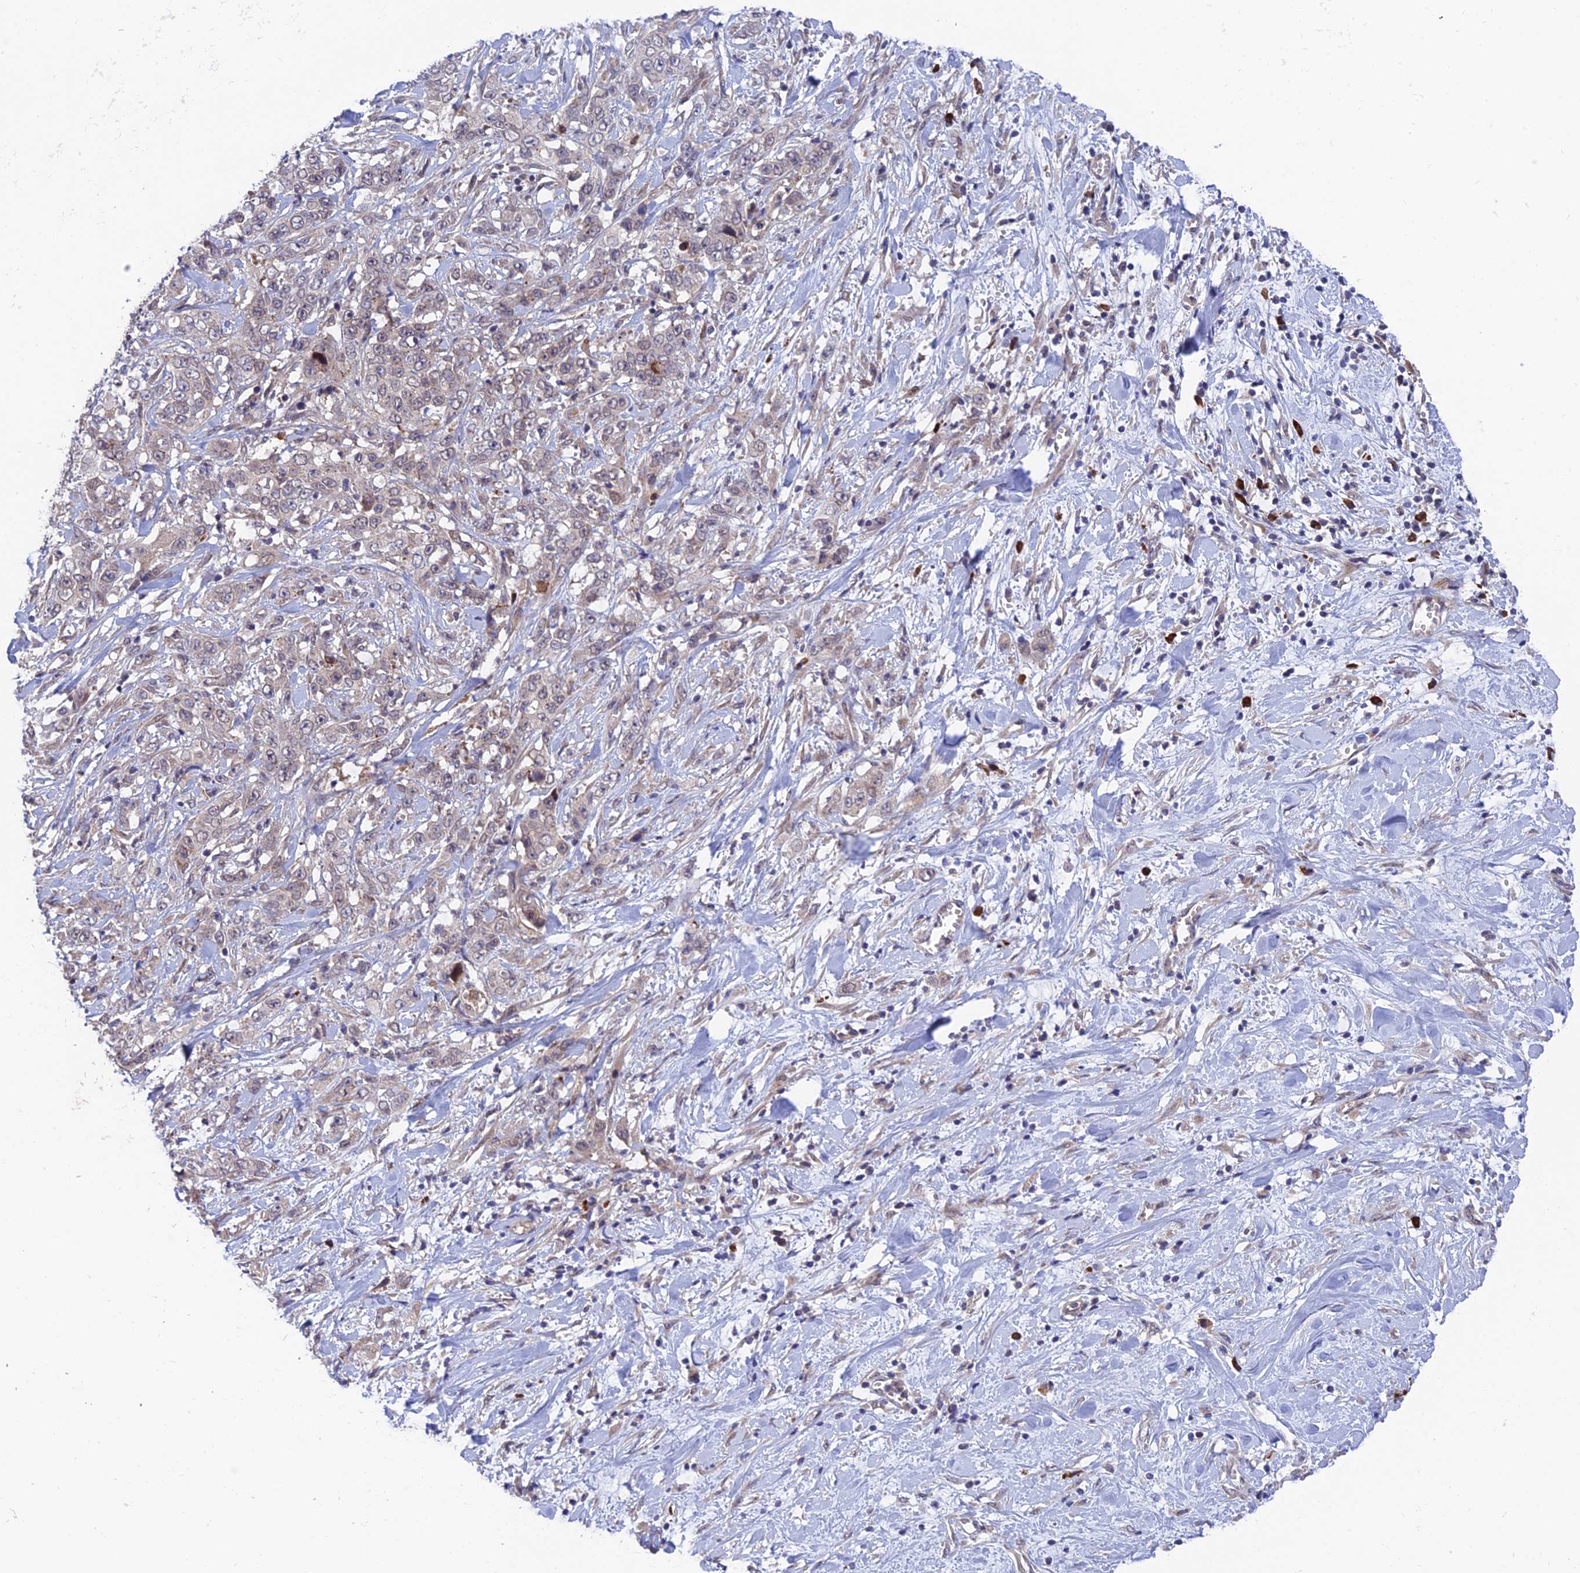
{"staining": {"intensity": "negative", "quantity": "none", "location": "none"}, "tissue": "stomach cancer", "cell_type": "Tumor cells", "image_type": "cancer", "snomed": [{"axis": "morphology", "description": "Adenocarcinoma, NOS"}, {"axis": "topography", "description": "Stomach, upper"}], "caption": "A micrograph of adenocarcinoma (stomach) stained for a protein shows no brown staining in tumor cells. Brightfield microscopy of immunohistochemistry (IHC) stained with DAB (3,3'-diaminobenzidine) (brown) and hematoxylin (blue), captured at high magnification.", "gene": "UROS", "patient": {"sex": "male", "age": 62}}